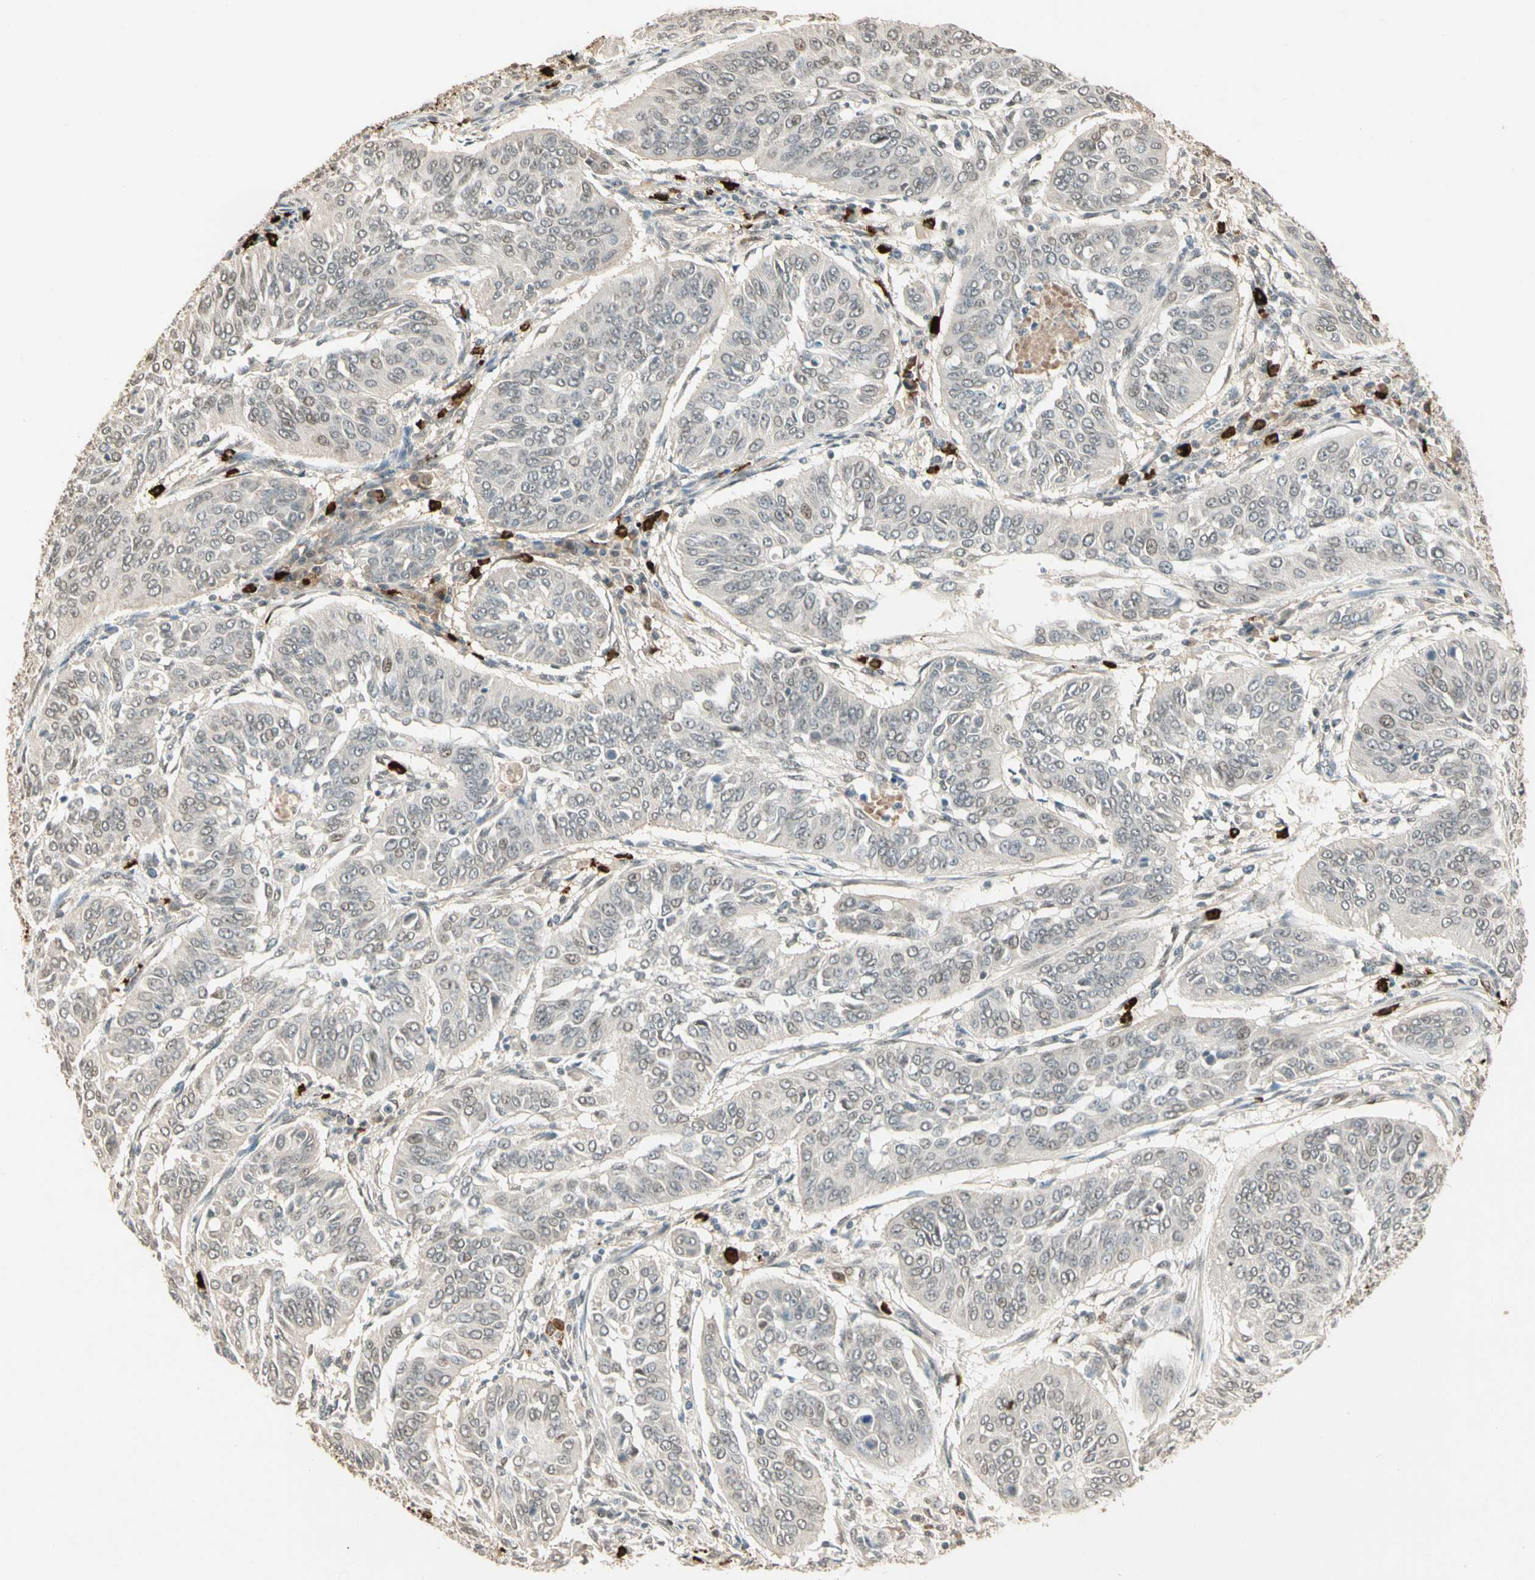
{"staining": {"intensity": "negative", "quantity": "none", "location": "none"}, "tissue": "cervical cancer", "cell_type": "Tumor cells", "image_type": "cancer", "snomed": [{"axis": "morphology", "description": "Normal tissue, NOS"}, {"axis": "morphology", "description": "Squamous cell carcinoma, NOS"}, {"axis": "topography", "description": "Cervix"}], "caption": "An immunohistochemistry (IHC) micrograph of squamous cell carcinoma (cervical) is shown. There is no staining in tumor cells of squamous cell carcinoma (cervical).", "gene": "ETV4", "patient": {"sex": "female", "age": 39}}